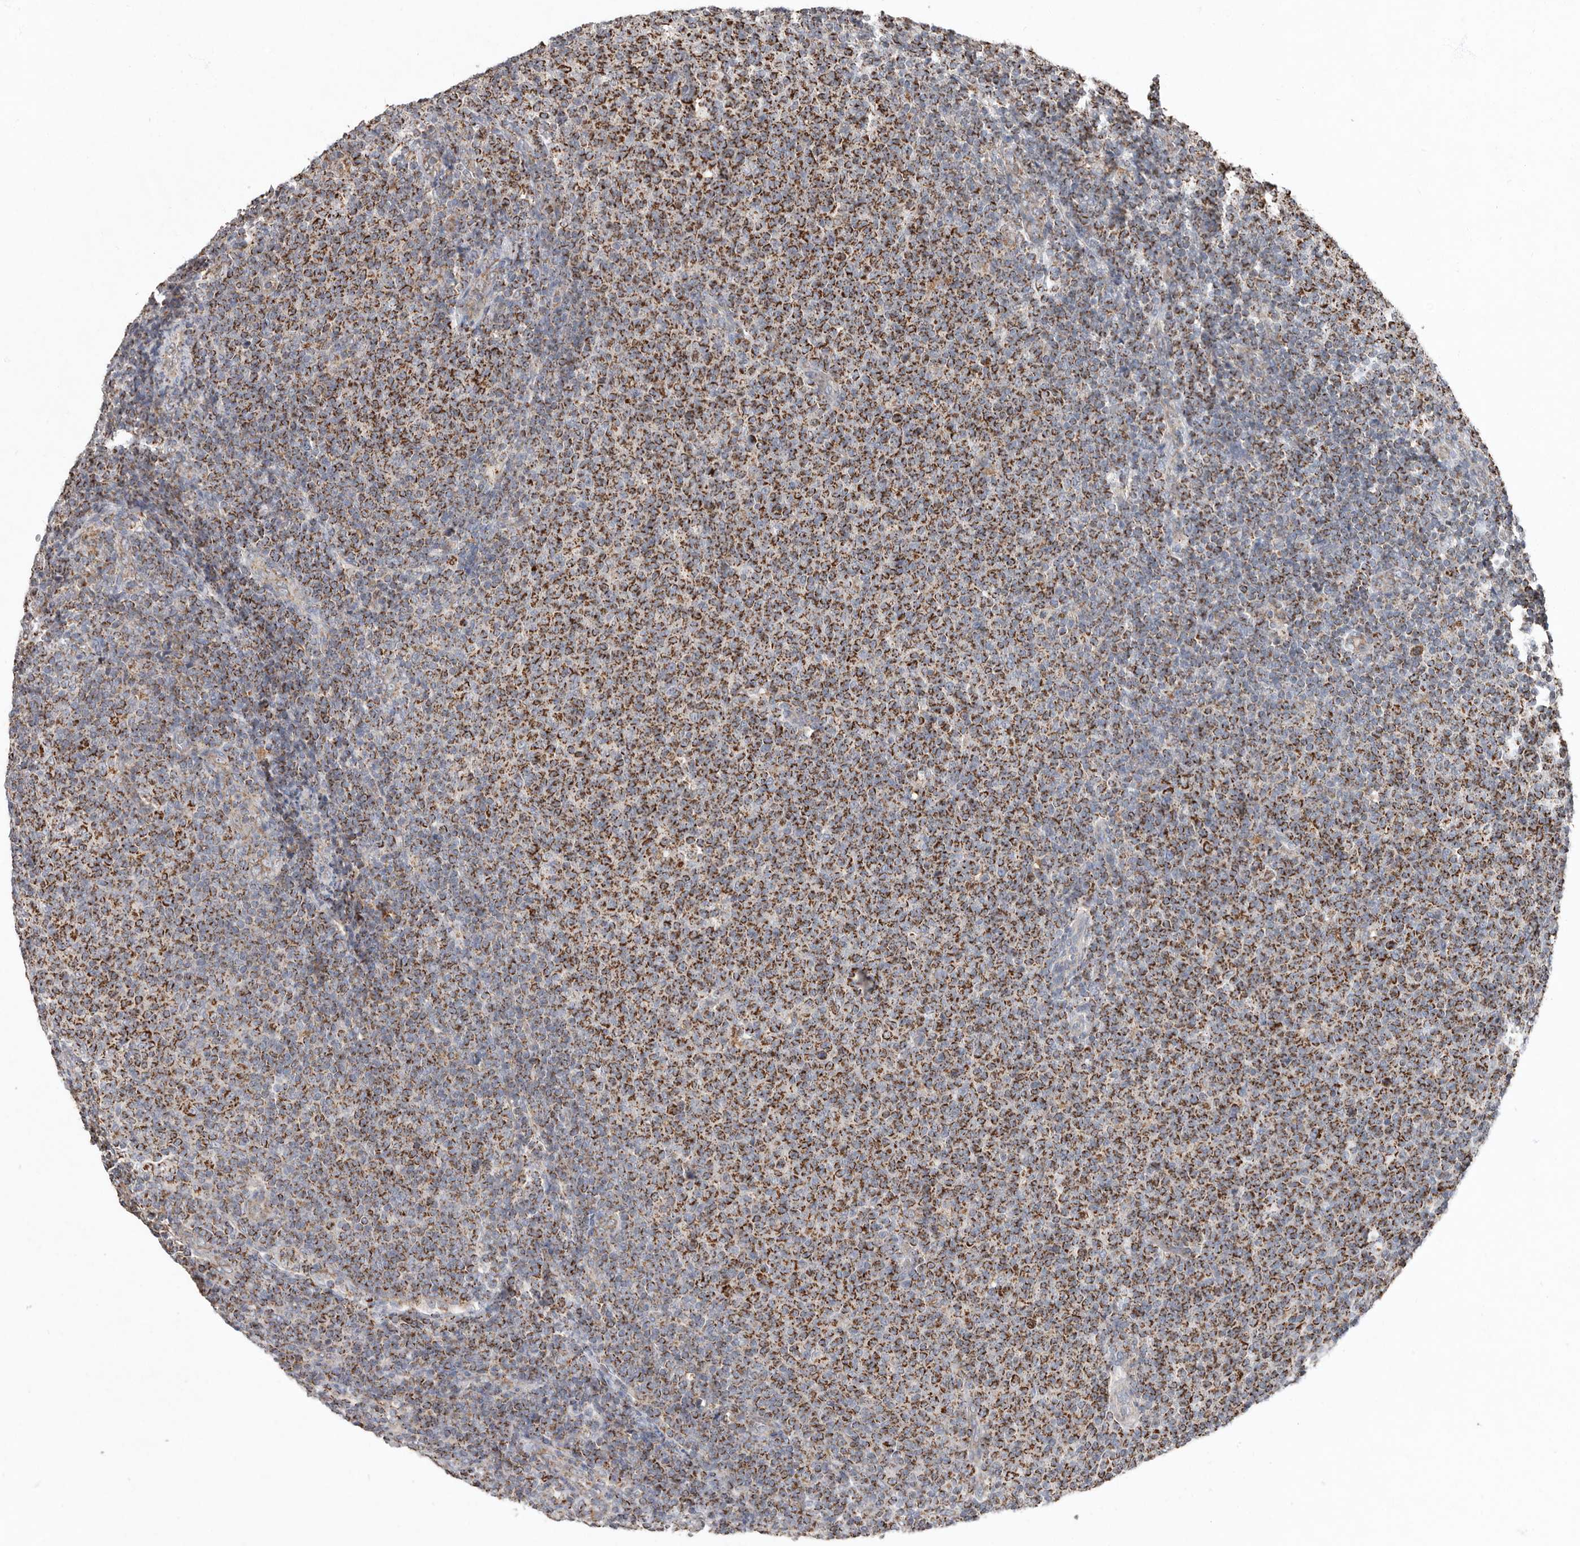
{"staining": {"intensity": "strong", "quantity": "25%-75%", "location": "cytoplasmic/membranous"}, "tissue": "lymphoma", "cell_type": "Tumor cells", "image_type": "cancer", "snomed": [{"axis": "morphology", "description": "Malignant lymphoma, non-Hodgkin's type, Low grade"}, {"axis": "topography", "description": "Lymph node"}], "caption": "Lymphoma was stained to show a protein in brown. There is high levels of strong cytoplasmic/membranous expression in about 25%-75% of tumor cells. The staining is performed using DAB (3,3'-diaminobenzidine) brown chromogen to label protein expression. The nuclei are counter-stained blue using hematoxylin.", "gene": "KIF26B", "patient": {"sex": "male", "age": 66}}